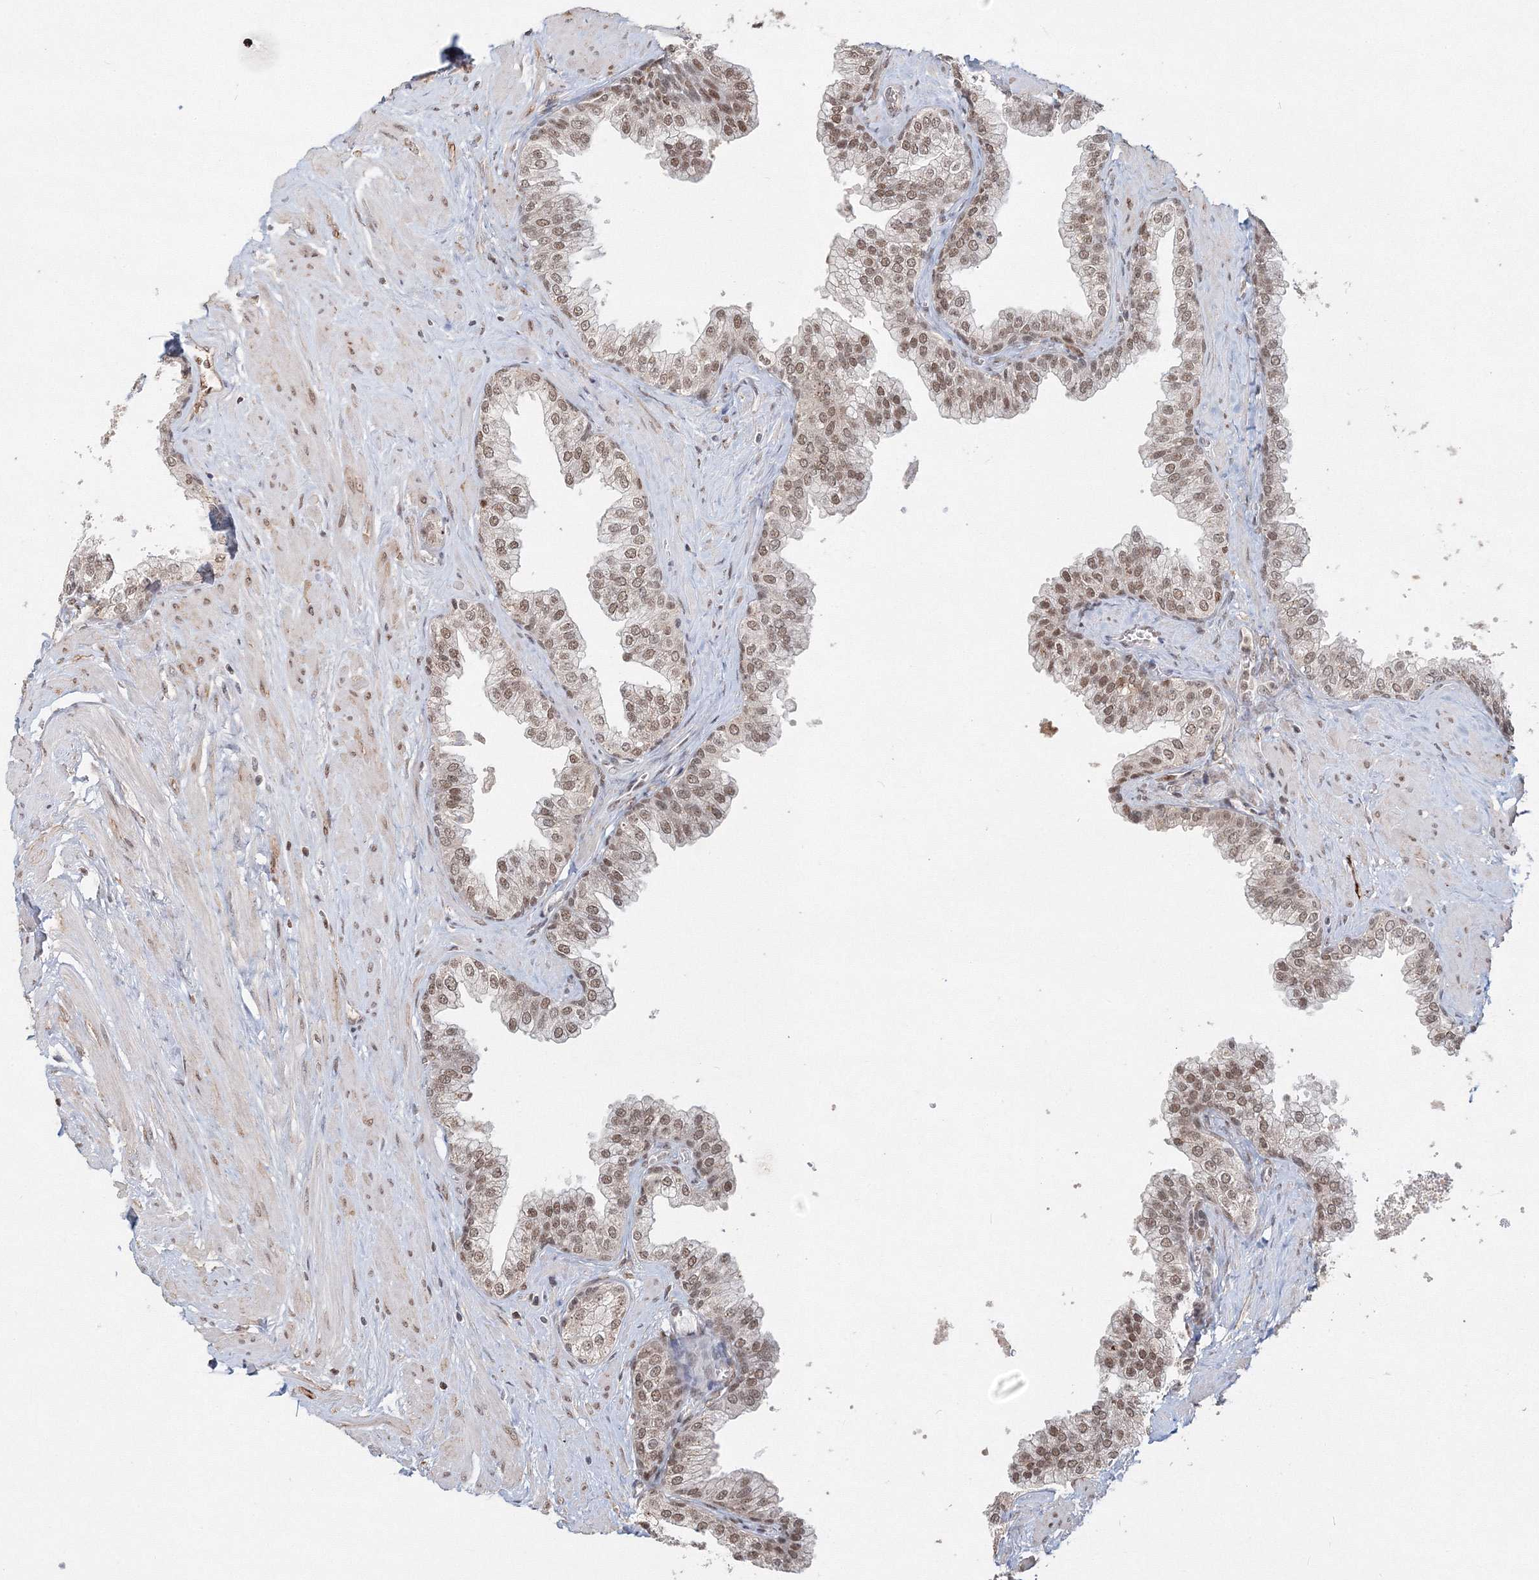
{"staining": {"intensity": "weak", "quantity": ">75%", "location": "nuclear"}, "tissue": "prostate", "cell_type": "Glandular cells", "image_type": "normal", "snomed": [{"axis": "morphology", "description": "Normal tissue, NOS"}, {"axis": "morphology", "description": "Urothelial carcinoma, Low grade"}, {"axis": "topography", "description": "Urinary bladder"}, {"axis": "topography", "description": "Prostate"}], "caption": "Brown immunohistochemical staining in normal human prostate displays weak nuclear positivity in approximately >75% of glandular cells. (Brightfield microscopy of DAB IHC at high magnification).", "gene": "IWS1", "patient": {"sex": "male", "age": 60}}